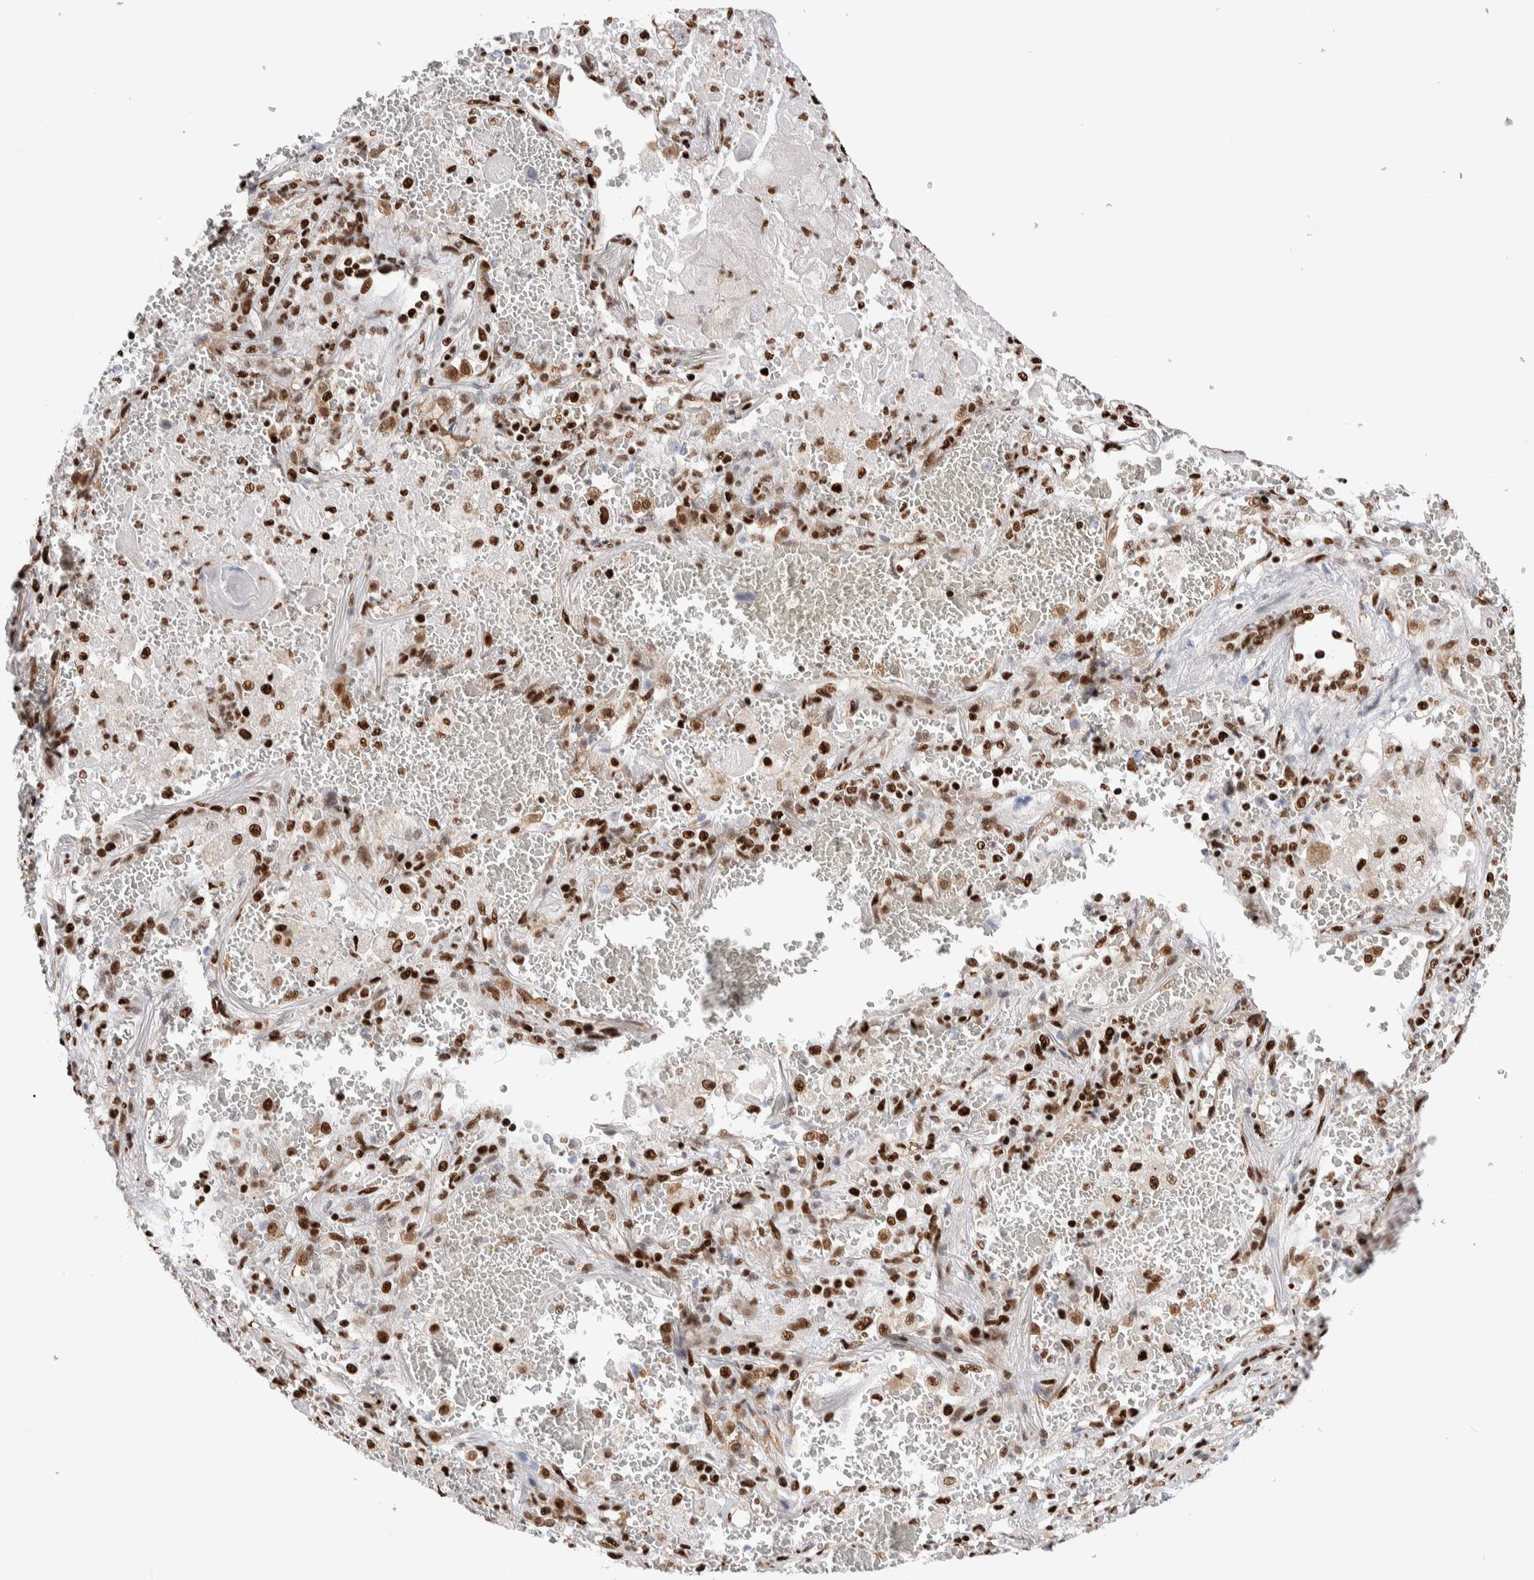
{"staining": {"intensity": "strong", "quantity": ">75%", "location": "nuclear"}, "tissue": "lung cancer", "cell_type": "Tumor cells", "image_type": "cancer", "snomed": [{"axis": "morphology", "description": "Squamous cell carcinoma, NOS"}, {"axis": "topography", "description": "Lung"}], "caption": "Tumor cells exhibit strong nuclear staining in approximately >75% of cells in lung cancer (squamous cell carcinoma). (DAB IHC with brightfield microscopy, high magnification).", "gene": "RNASEK-C17orf49", "patient": {"sex": "male", "age": 61}}